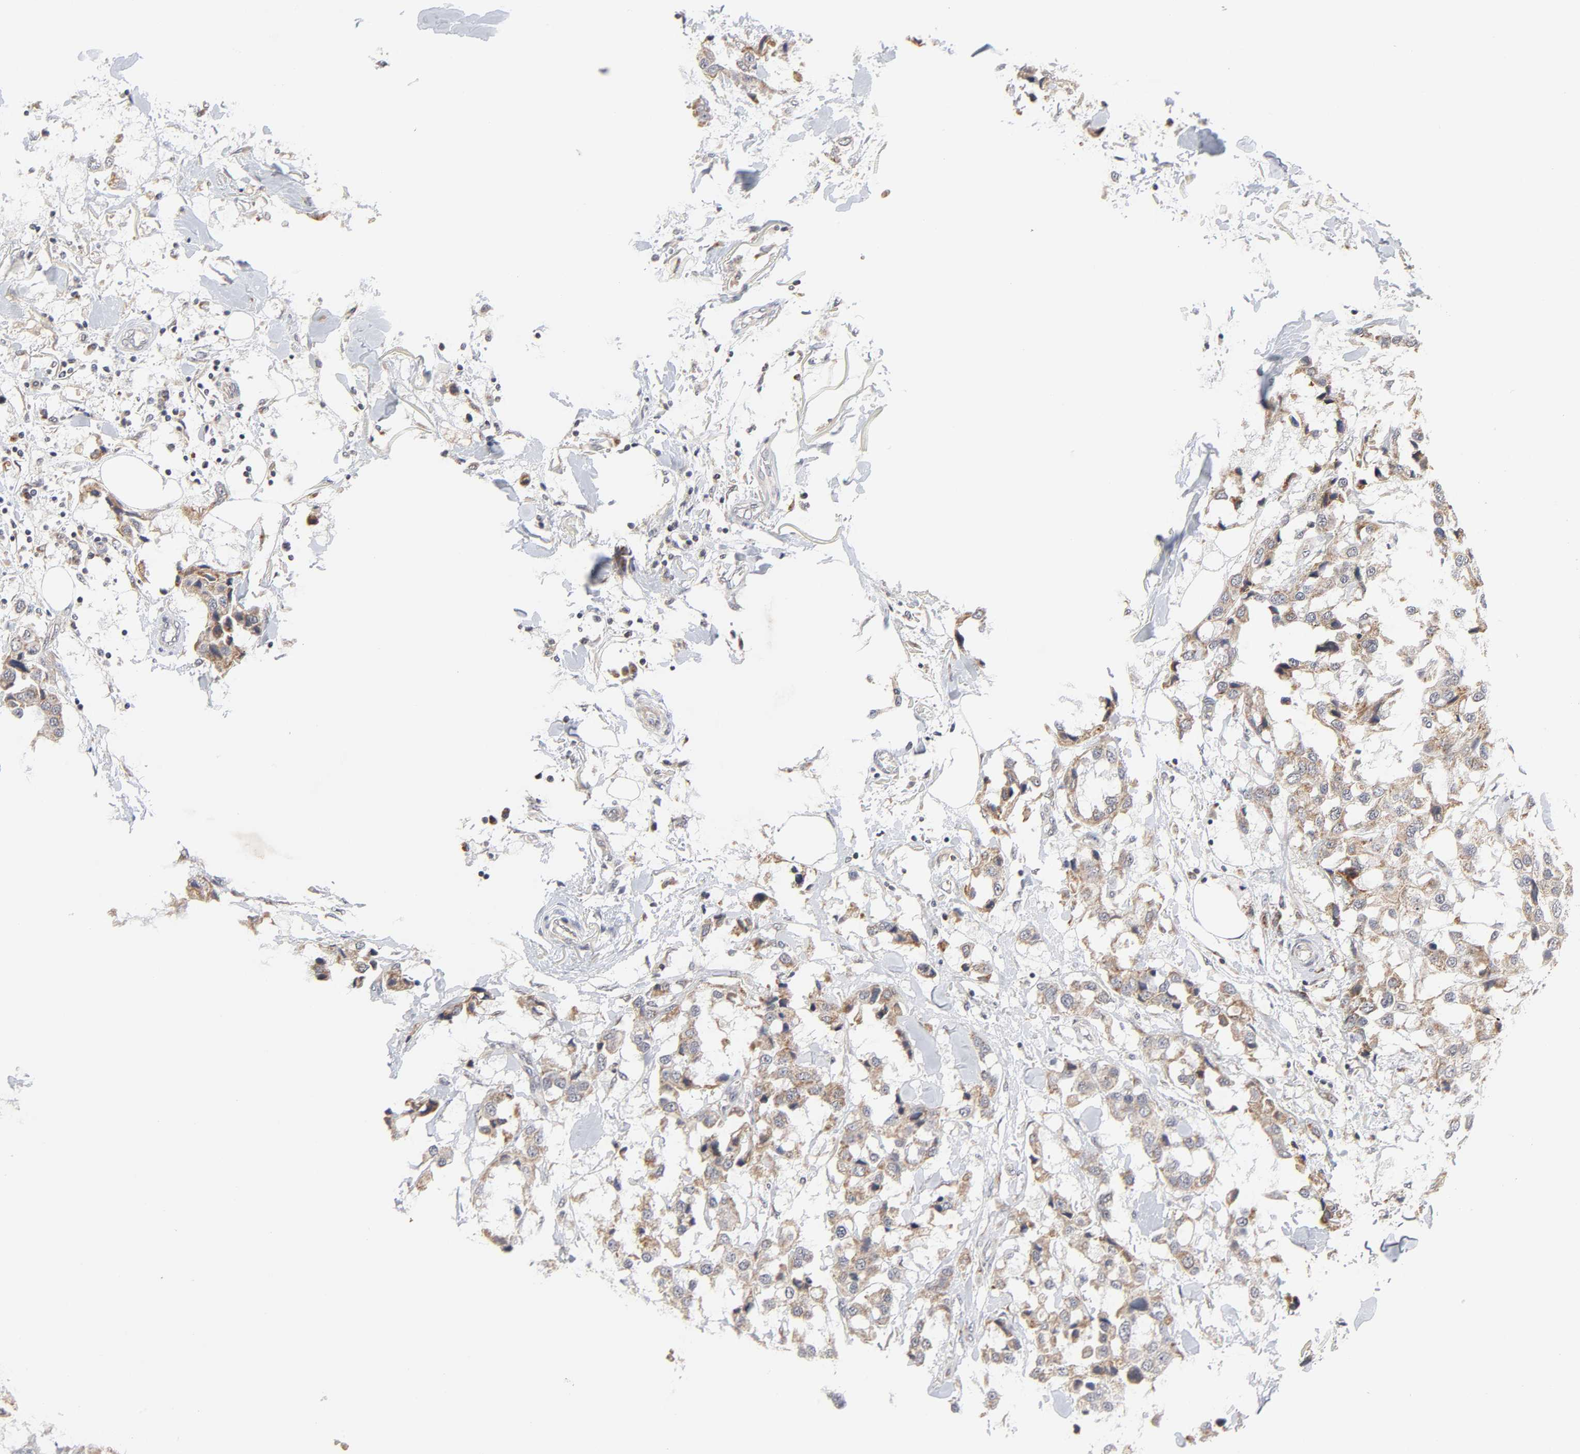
{"staining": {"intensity": "moderate", "quantity": ">75%", "location": "cytoplasmic/membranous"}, "tissue": "breast cancer", "cell_type": "Tumor cells", "image_type": "cancer", "snomed": [{"axis": "morphology", "description": "Duct carcinoma"}, {"axis": "topography", "description": "Breast"}], "caption": "An image of human breast infiltrating ductal carcinoma stained for a protein reveals moderate cytoplasmic/membranous brown staining in tumor cells.", "gene": "AUH", "patient": {"sex": "female", "age": 80}}